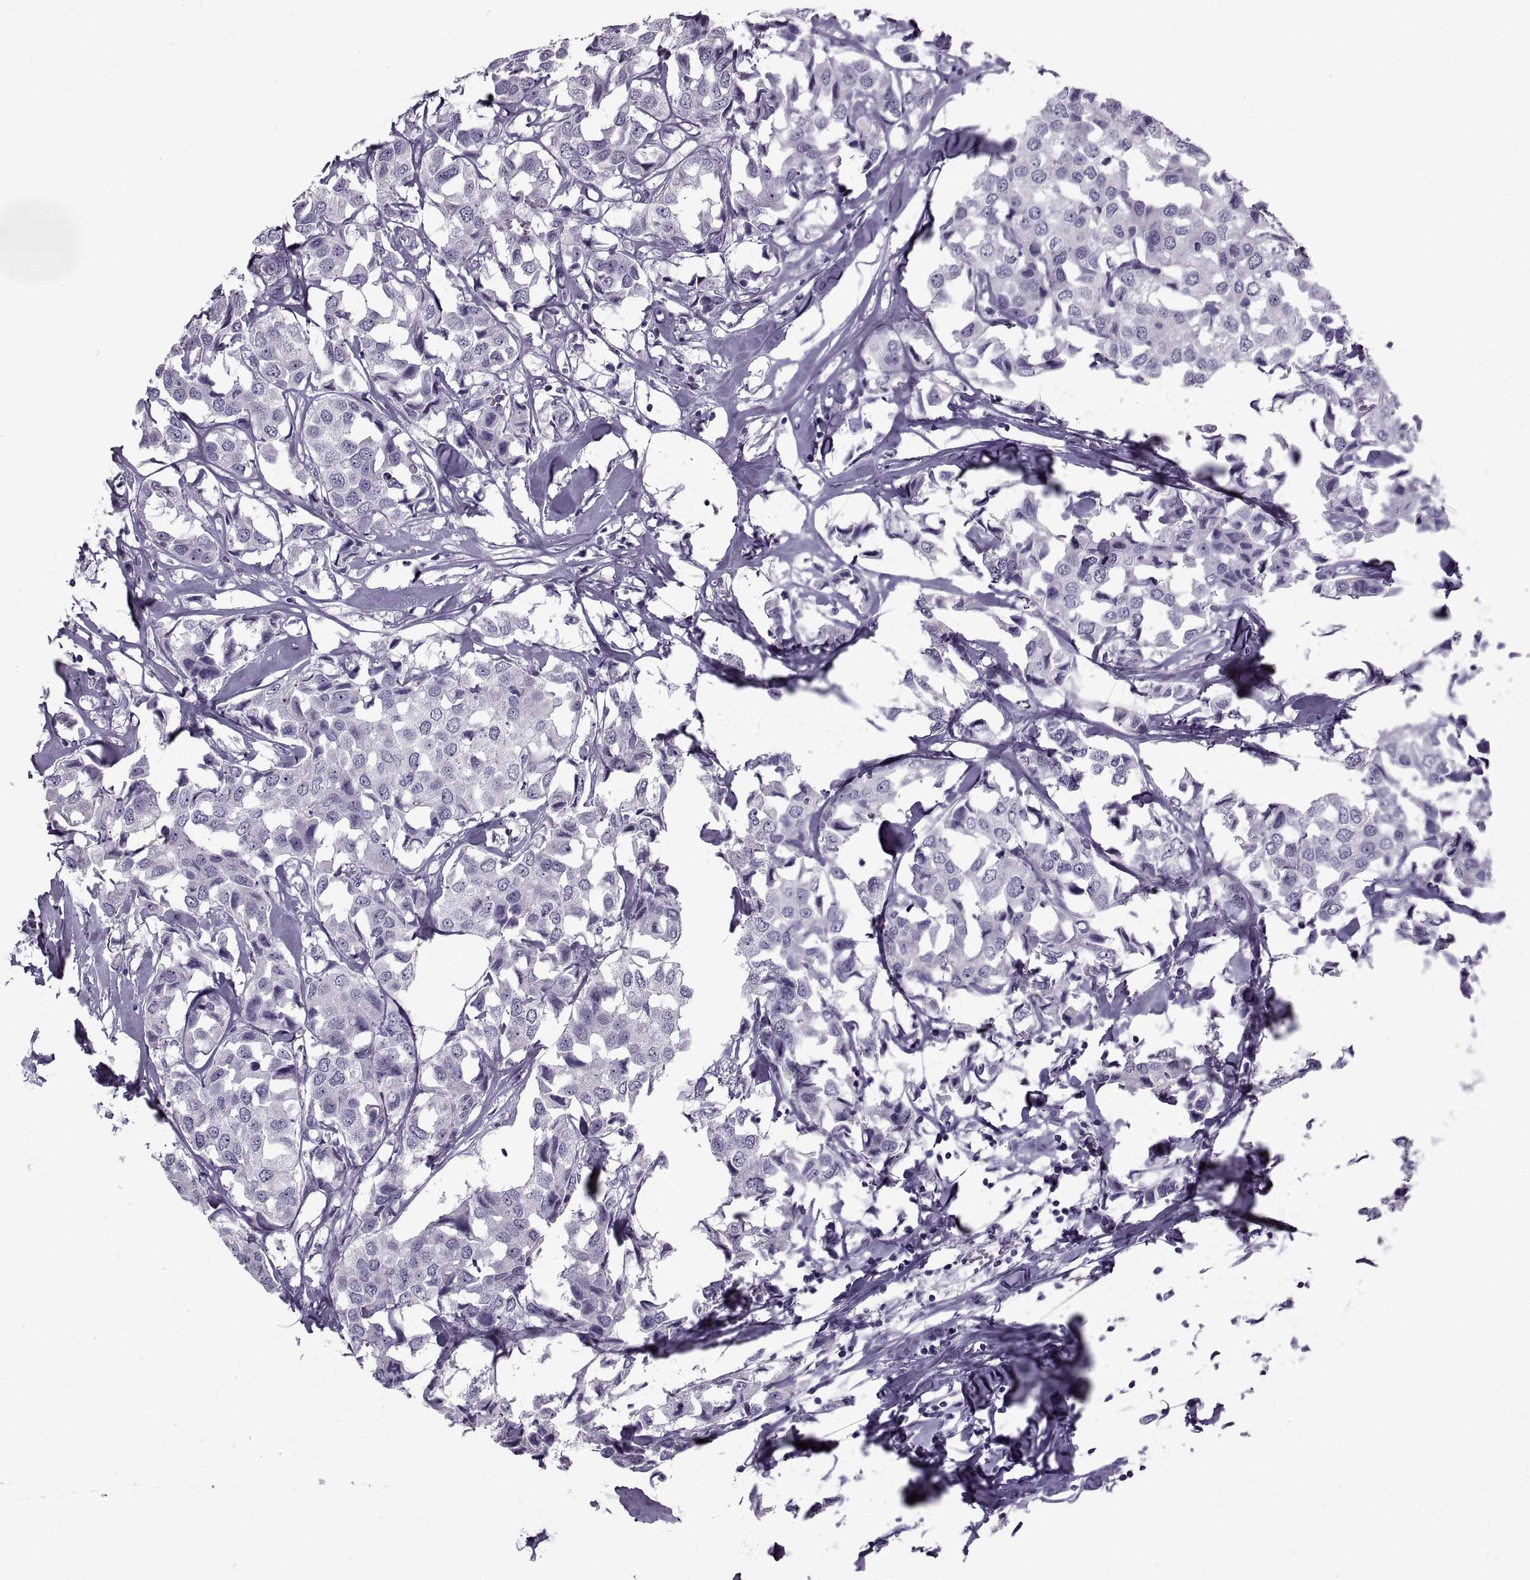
{"staining": {"intensity": "negative", "quantity": "none", "location": "none"}, "tissue": "breast cancer", "cell_type": "Tumor cells", "image_type": "cancer", "snomed": [{"axis": "morphology", "description": "Duct carcinoma"}, {"axis": "topography", "description": "Breast"}], "caption": "An image of breast invasive ductal carcinoma stained for a protein demonstrates no brown staining in tumor cells.", "gene": "RLBP1", "patient": {"sex": "female", "age": 80}}